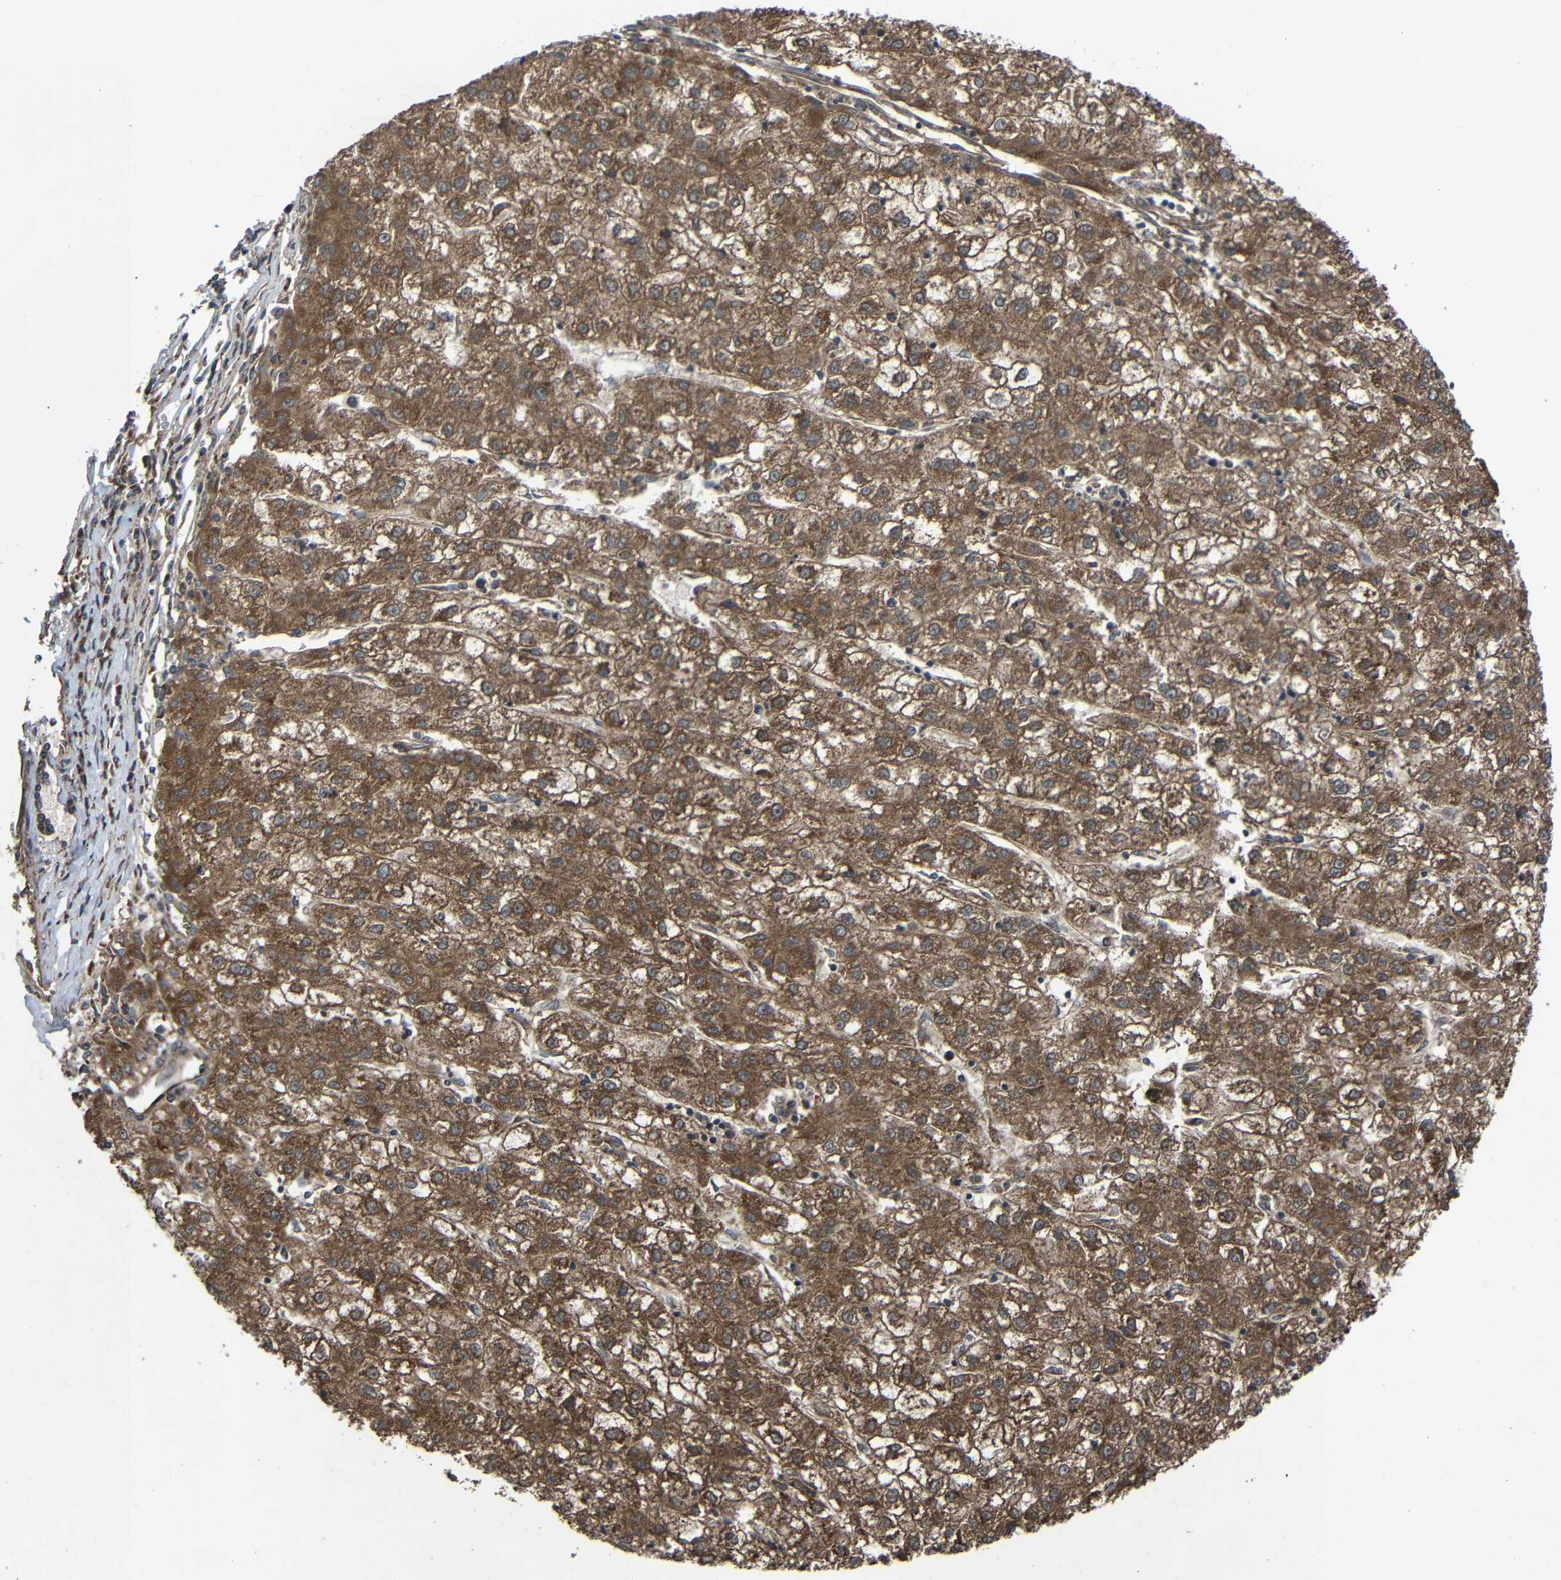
{"staining": {"intensity": "moderate", "quantity": ">75%", "location": "cytoplasmic/membranous"}, "tissue": "liver cancer", "cell_type": "Tumor cells", "image_type": "cancer", "snomed": [{"axis": "morphology", "description": "Carcinoma, Hepatocellular, NOS"}, {"axis": "topography", "description": "Liver"}], "caption": "Liver cancer stained with a brown dye shows moderate cytoplasmic/membranous positive positivity in about >75% of tumor cells.", "gene": "C1GALT1", "patient": {"sex": "male", "age": 72}}